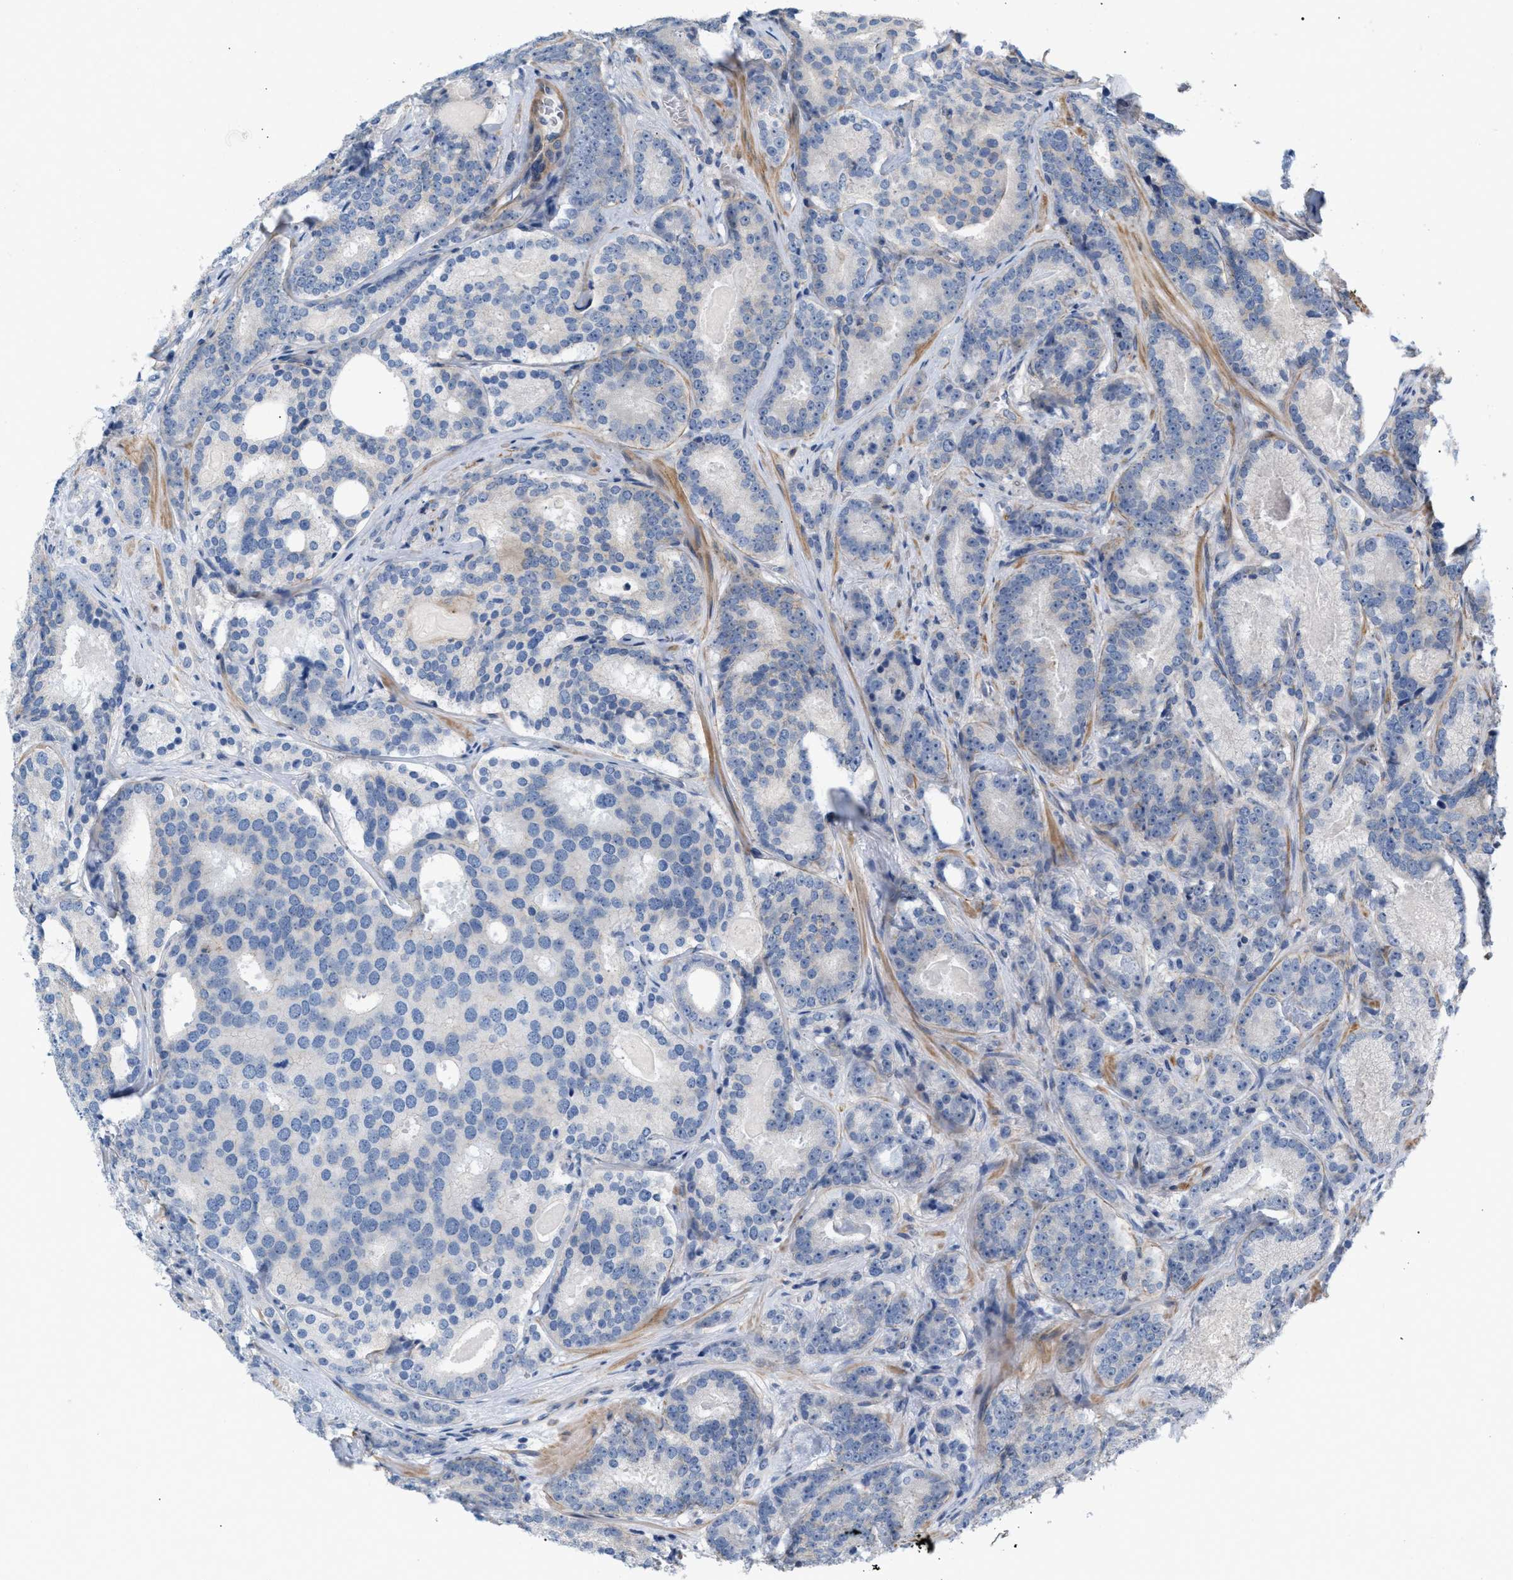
{"staining": {"intensity": "negative", "quantity": "none", "location": "none"}, "tissue": "prostate cancer", "cell_type": "Tumor cells", "image_type": "cancer", "snomed": [{"axis": "morphology", "description": "Adenocarcinoma, High grade"}, {"axis": "topography", "description": "Prostate"}], "caption": "This is an IHC image of prostate adenocarcinoma (high-grade). There is no positivity in tumor cells.", "gene": "LRCH1", "patient": {"sex": "male", "age": 60}}